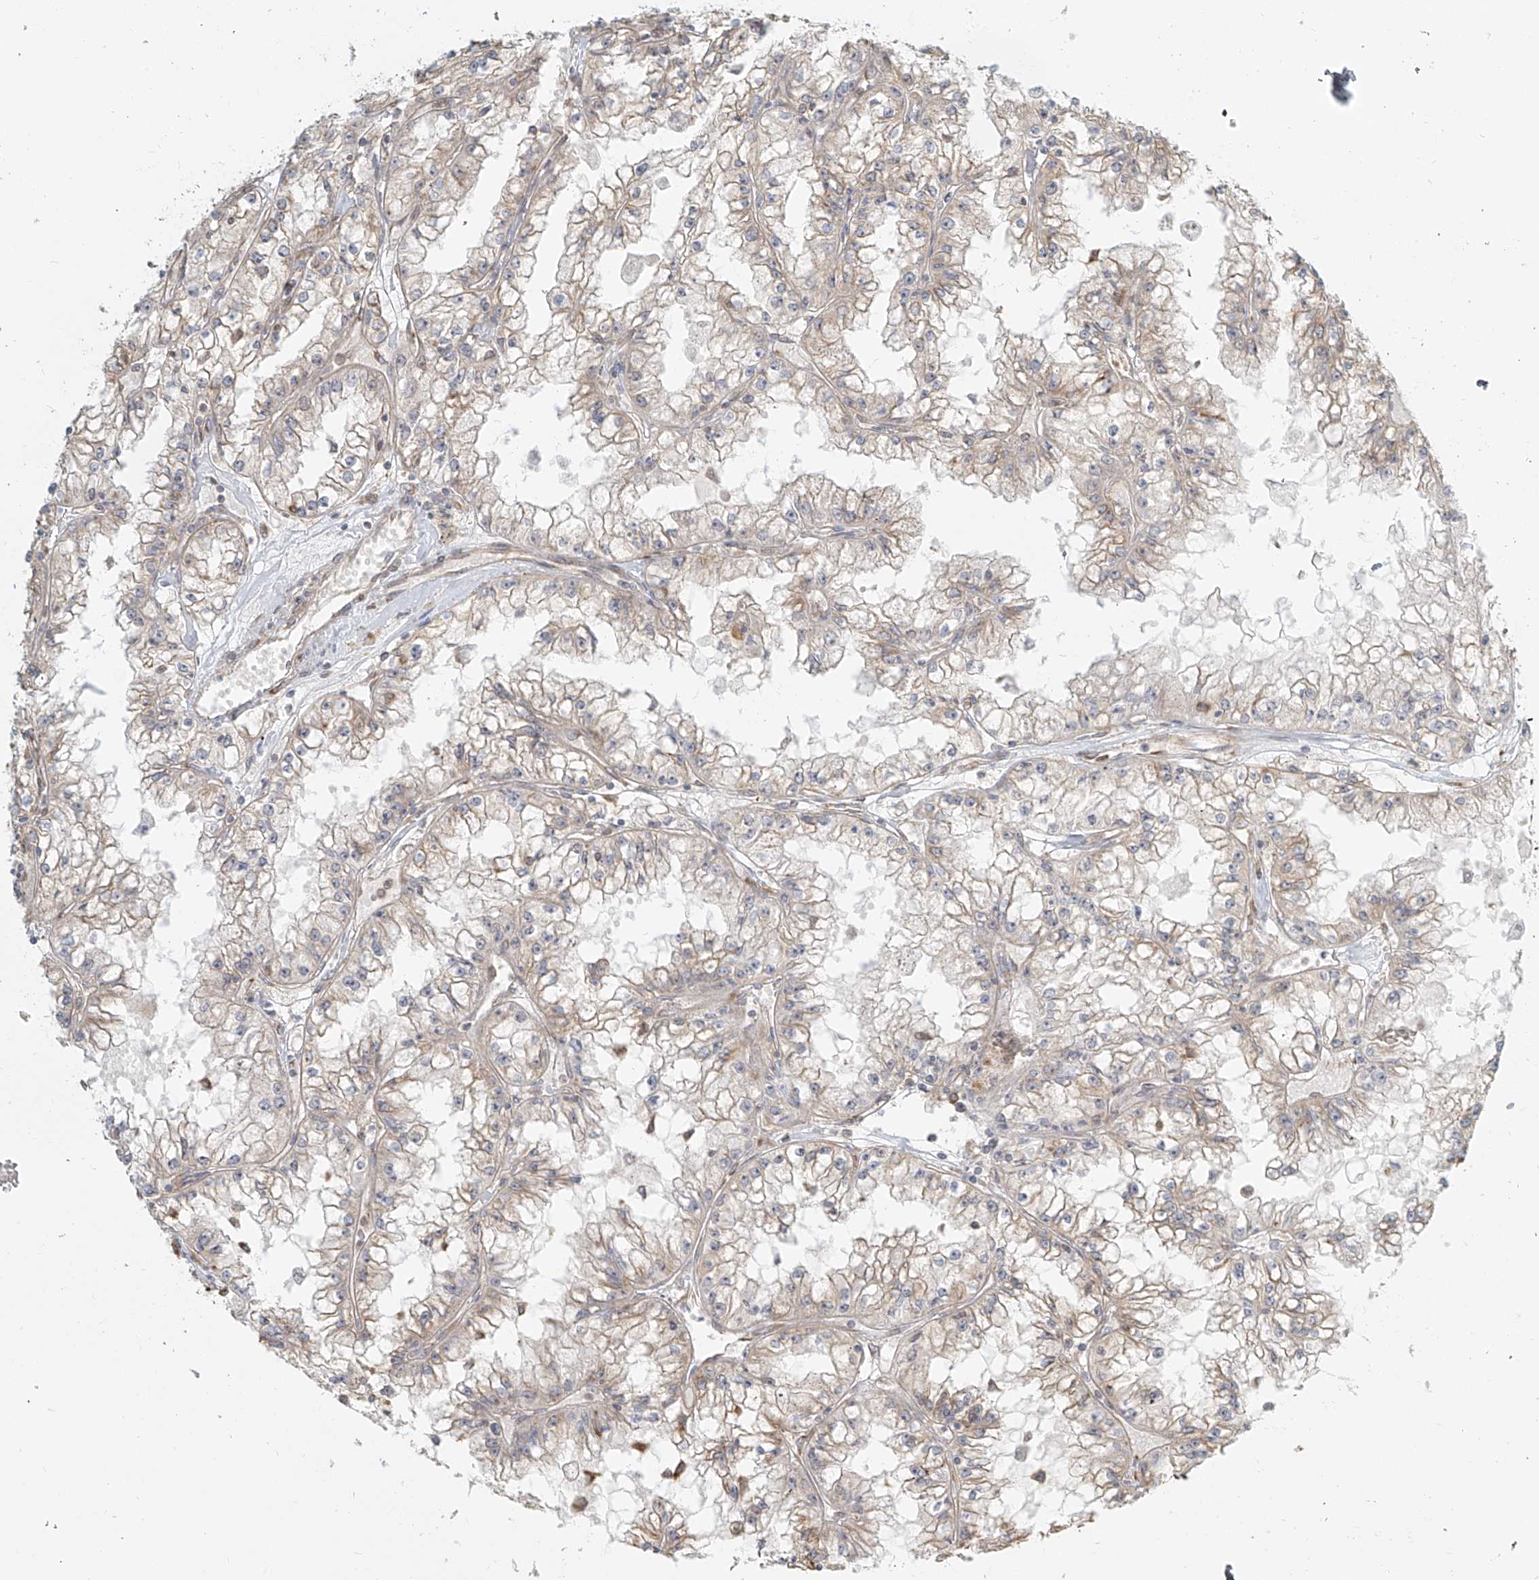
{"staining": {"intensity": "weak", "quantity": "<25%", "location": "cytoplasmic/membranous"}, "tissue": "renal cancer", "cell_type": "Tumor cells", "image_type": "cancer", "snomed": [{"axis": "morphology", "description": "Adenocarcinoma, NOS"}, {"axis": "topography", "description": "Kidney"}], "caption": "Micrograph shows no significant protein positivity in tumor cells of renal cancer. The staining is performed using DAB (3,3'-diaminobenzidine) brown chromogen with nuclei counter-stained in using hematoxylin.", "gene": "UBE2K", "patient": {"sex": "male", "age": 56}}